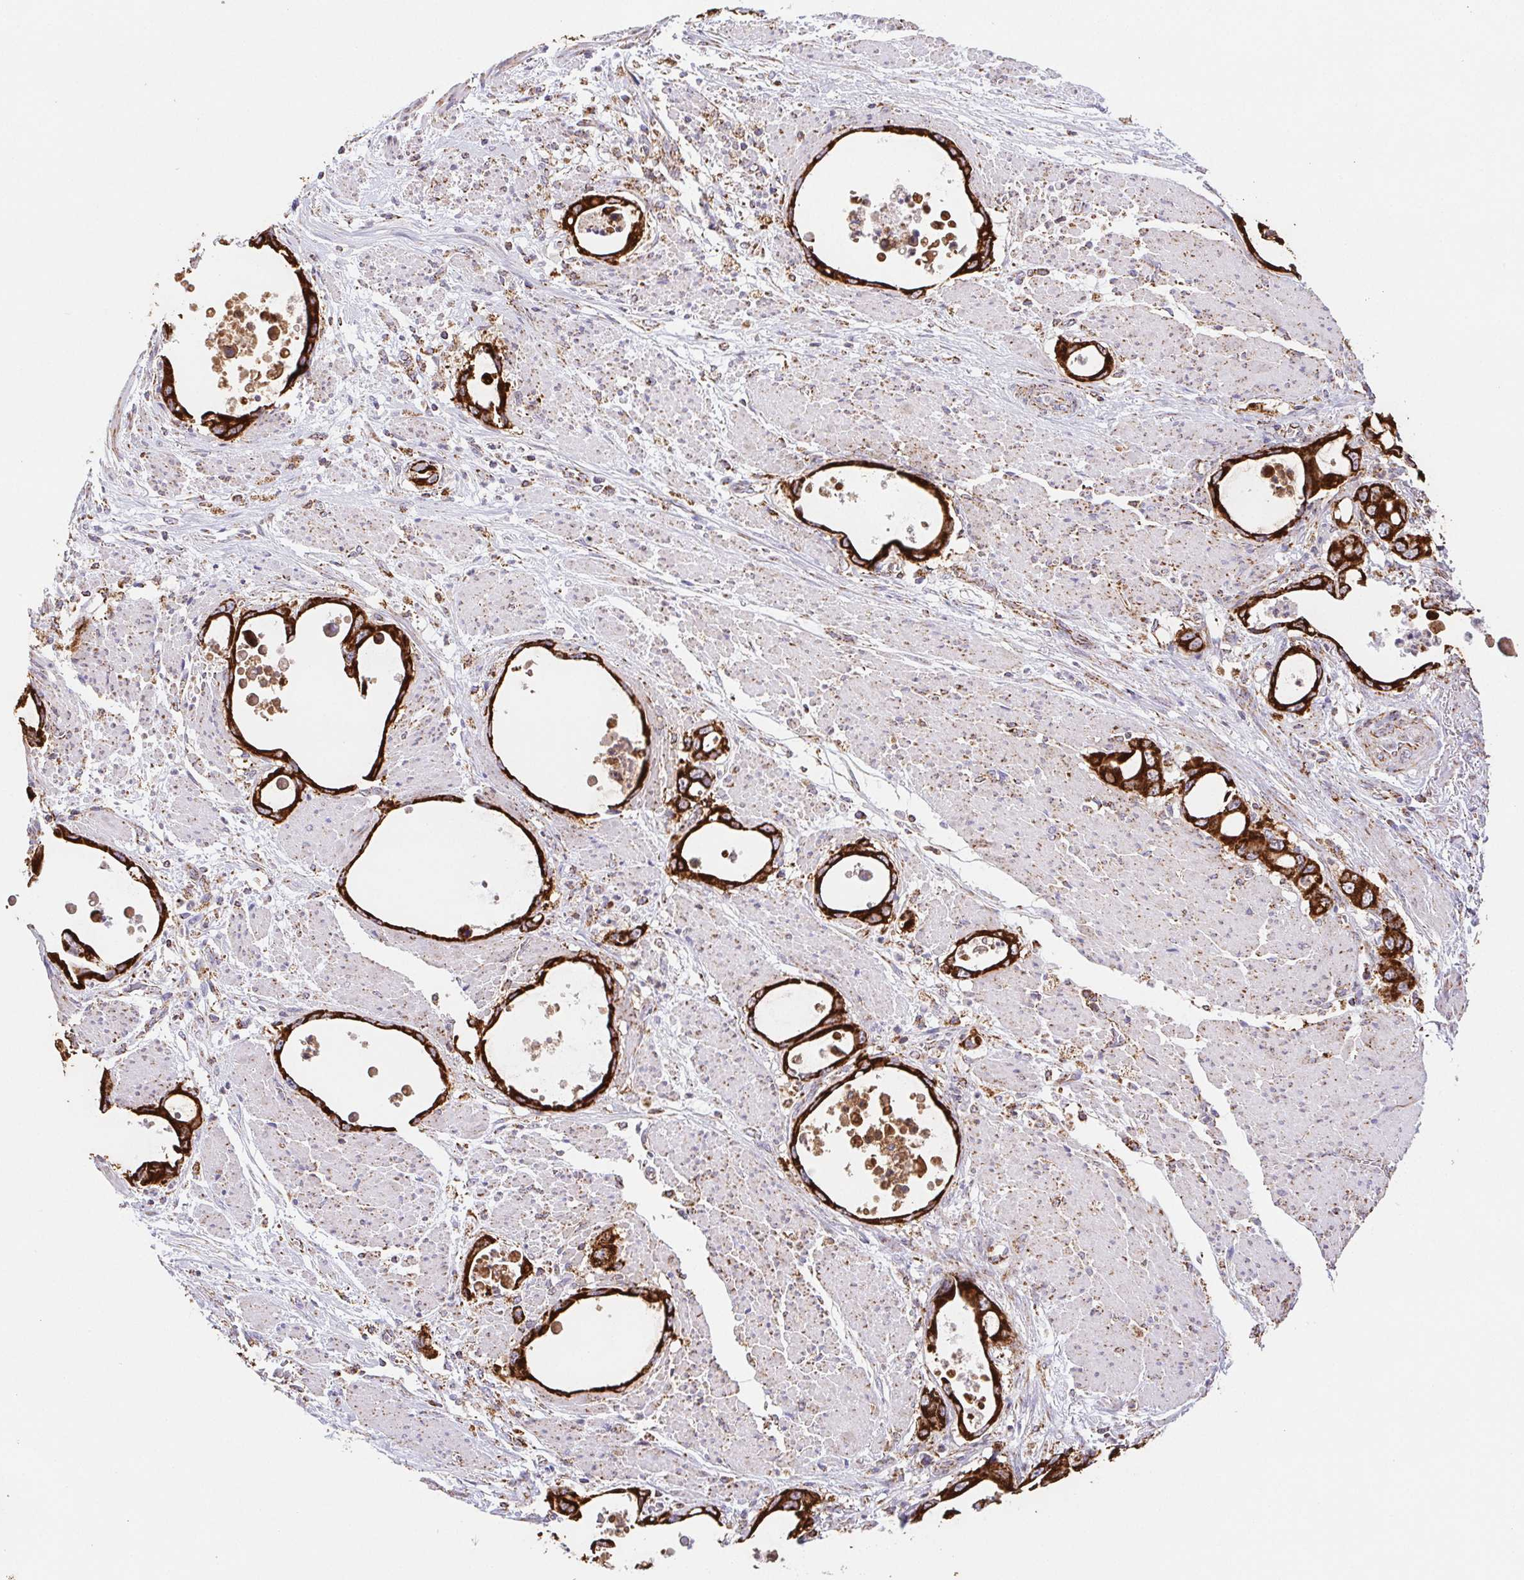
{"staining": {"intensity": "strong", "quantity": ">75%", "location": "cytoplasmic/membranous"}, "tissue": "stomach cancer", "cell_type": "Tumor cells", "image_type": "cancer", "snomed": [{"axis": "morphology", "description": "Adenocarcinoma, NOS"}, {"axis": "topography", "description": "Stomach, upper"}], "caption": "Human stomach adenocarcinoma stained with a brown dye exhibits strong cytoplasmic/membranous positive positivity in approximately >75% of tumor cells.", "gene": "NIPSNAP2", "patient": {"sex": "male", "age": 74}}